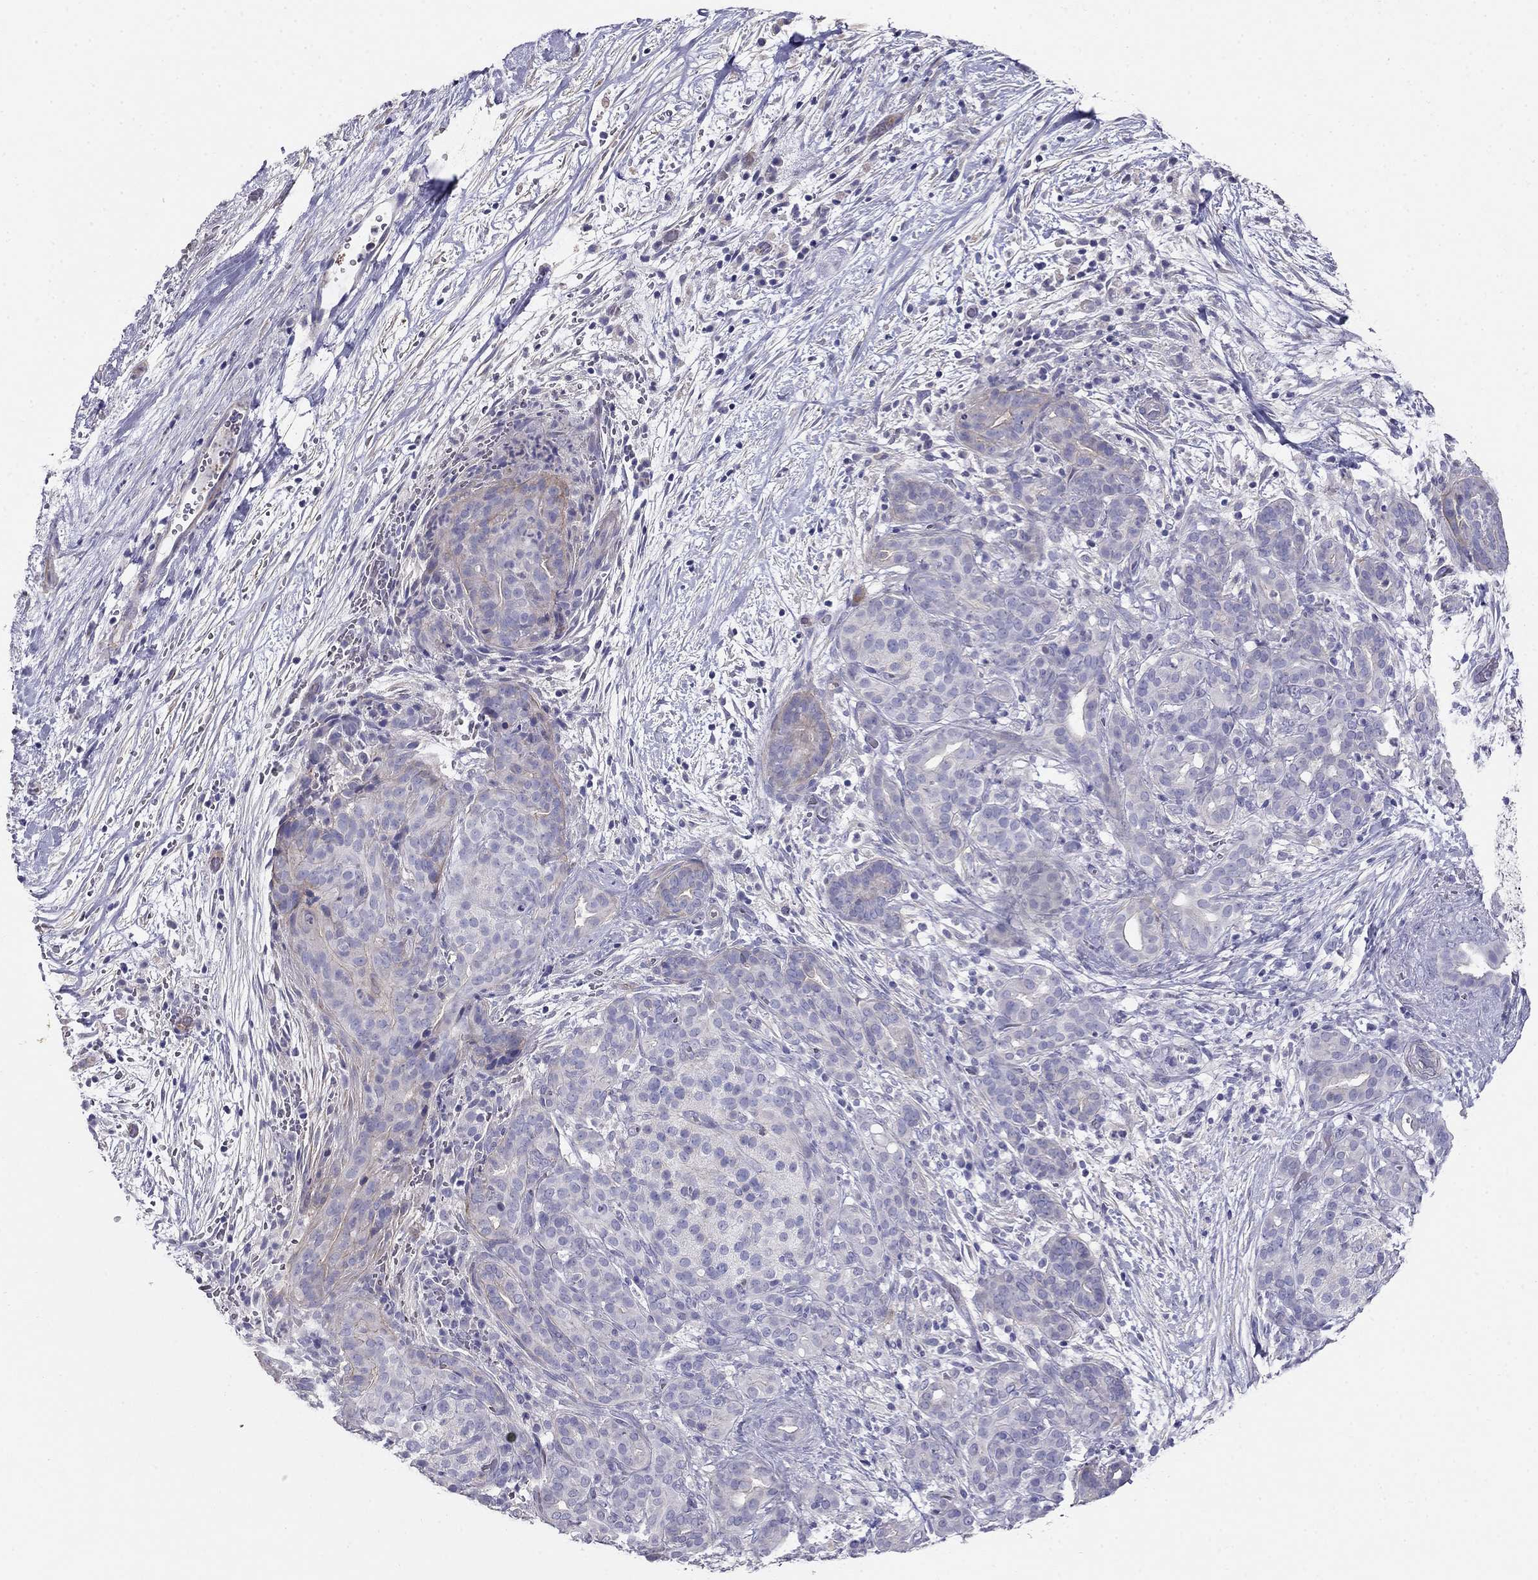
{"staining": {"intensity": "weak", "quantity": "<25%", "location": "cytoplasmic/membranous"}, "tissue": "pancreatic cancer", "cell_type": "Tumor cells", "image_type": "cancer", "snomed": [{"axis": "morphology", "description": "Adenocarcinoma, NOS"}, {"axis": "topography", "description": "Pancreas"}], "caption": "Tumor cells show no significant staining in adenocarcinoma (pancreatic).", "gene": "LY6H", "patient": {"sex": "male", "age": 44}}